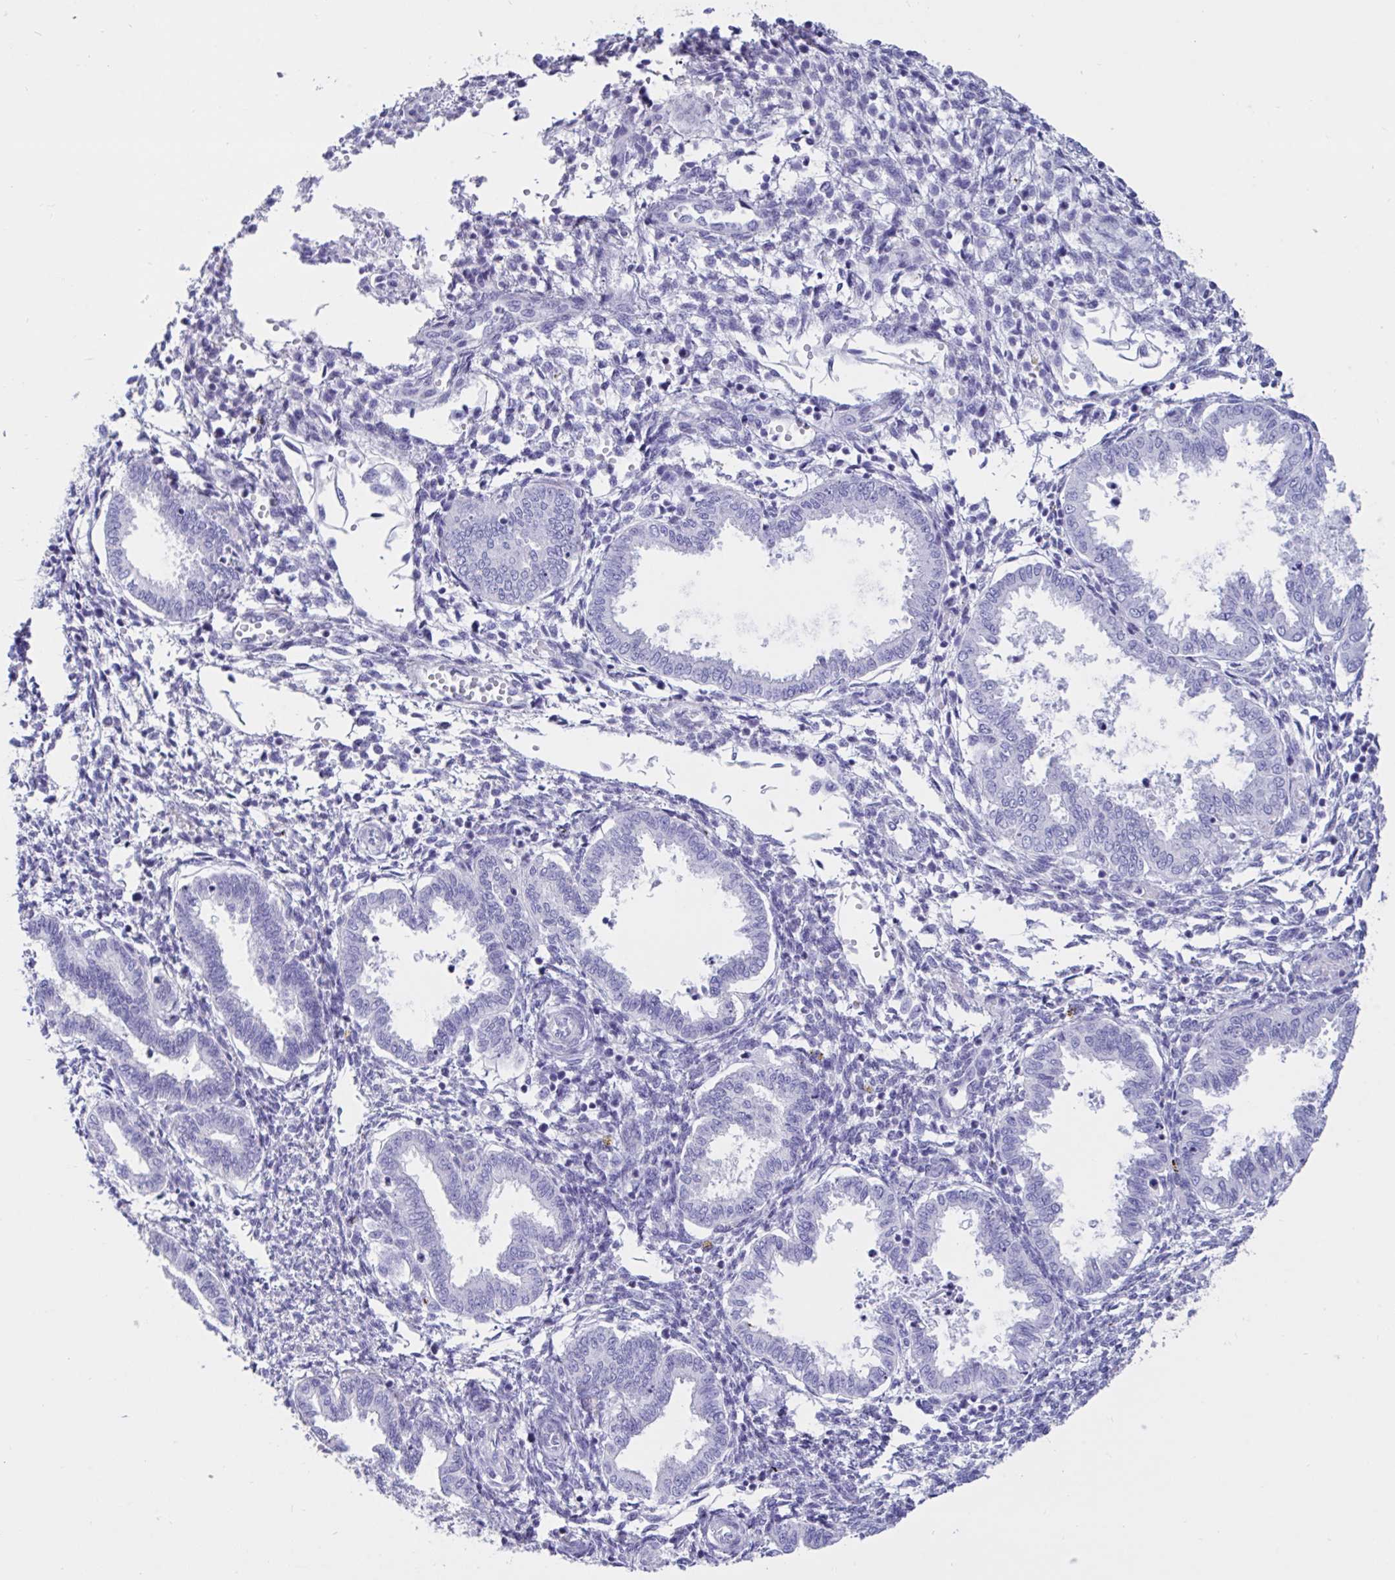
{"staining": {"intensity": "negative", "quantity": "none", "location": "none"}, "tissue": "endometrium", "cell_type": "Cells in endometrial stroma", "image_type": "normal", "snomed": [{"axis": "morphology", "description": "Normal tissue, NOS"}, {"axis": "topography", "description": "Endometrium"}], "caption": "Image shows no protein staining in cells in endometrial stroma of benign endometrium.", "gene": "TNNC1", "patient": {"sex": "female", "age": 33}}